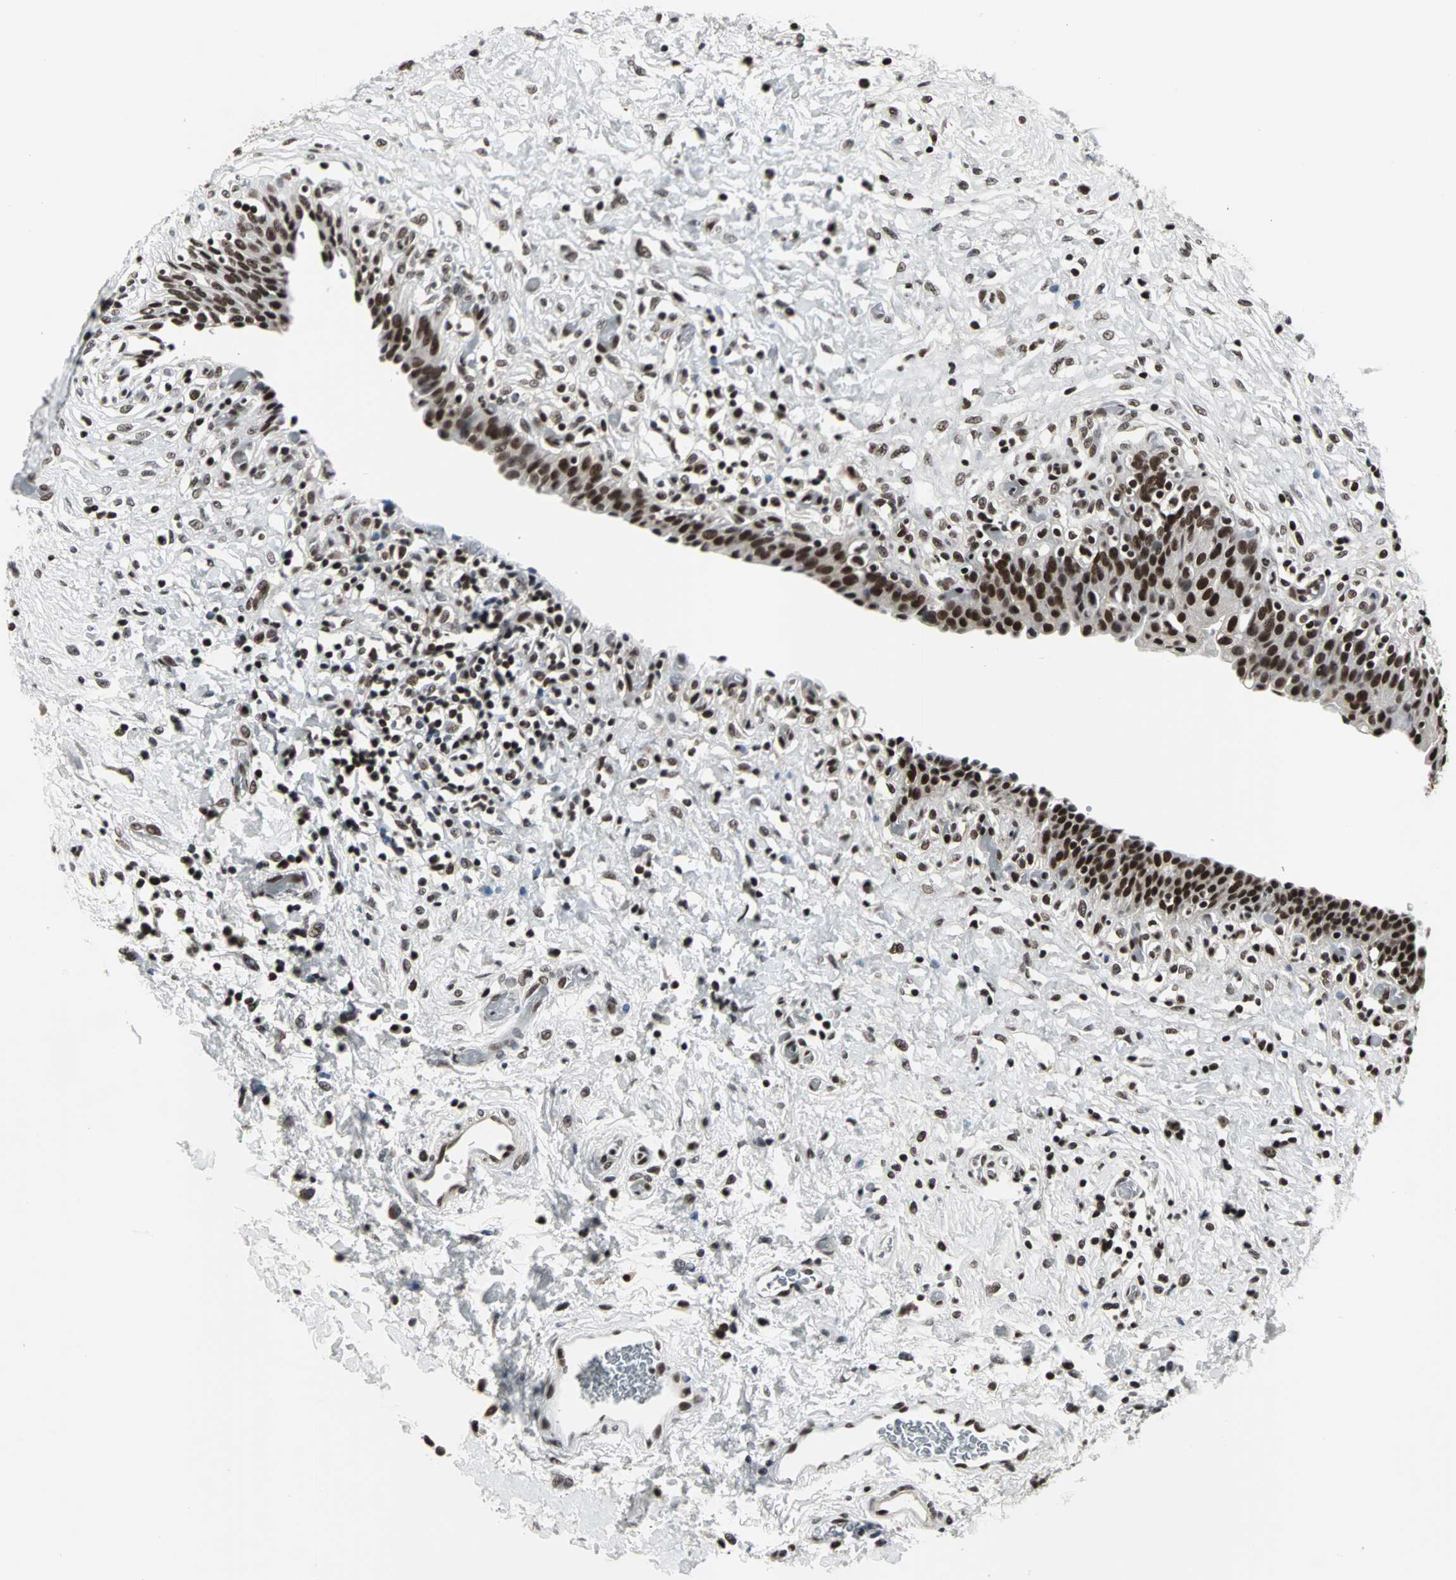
{"staining": {"intensity": "strong", "quantity": ">75%", "location": "nuclear"}, "tissue": "urinary bladder", "cell_type": "Urothelial cells", "image_type": "normal", "snomed": [{"axis": "morphology", "description": "Normal tissue, NOS"}, {"axis": "topography", "description": "Urinary bladder"}], "caption": "An immunohistochemistry photomicrograph of unremarkable tissue is shown. Protein staining in brown labels strong nuclear positivity in urinary bladder within urothelial cells.", "gene": "PNKP", "patient": {"sex": "male", "age": 51}}